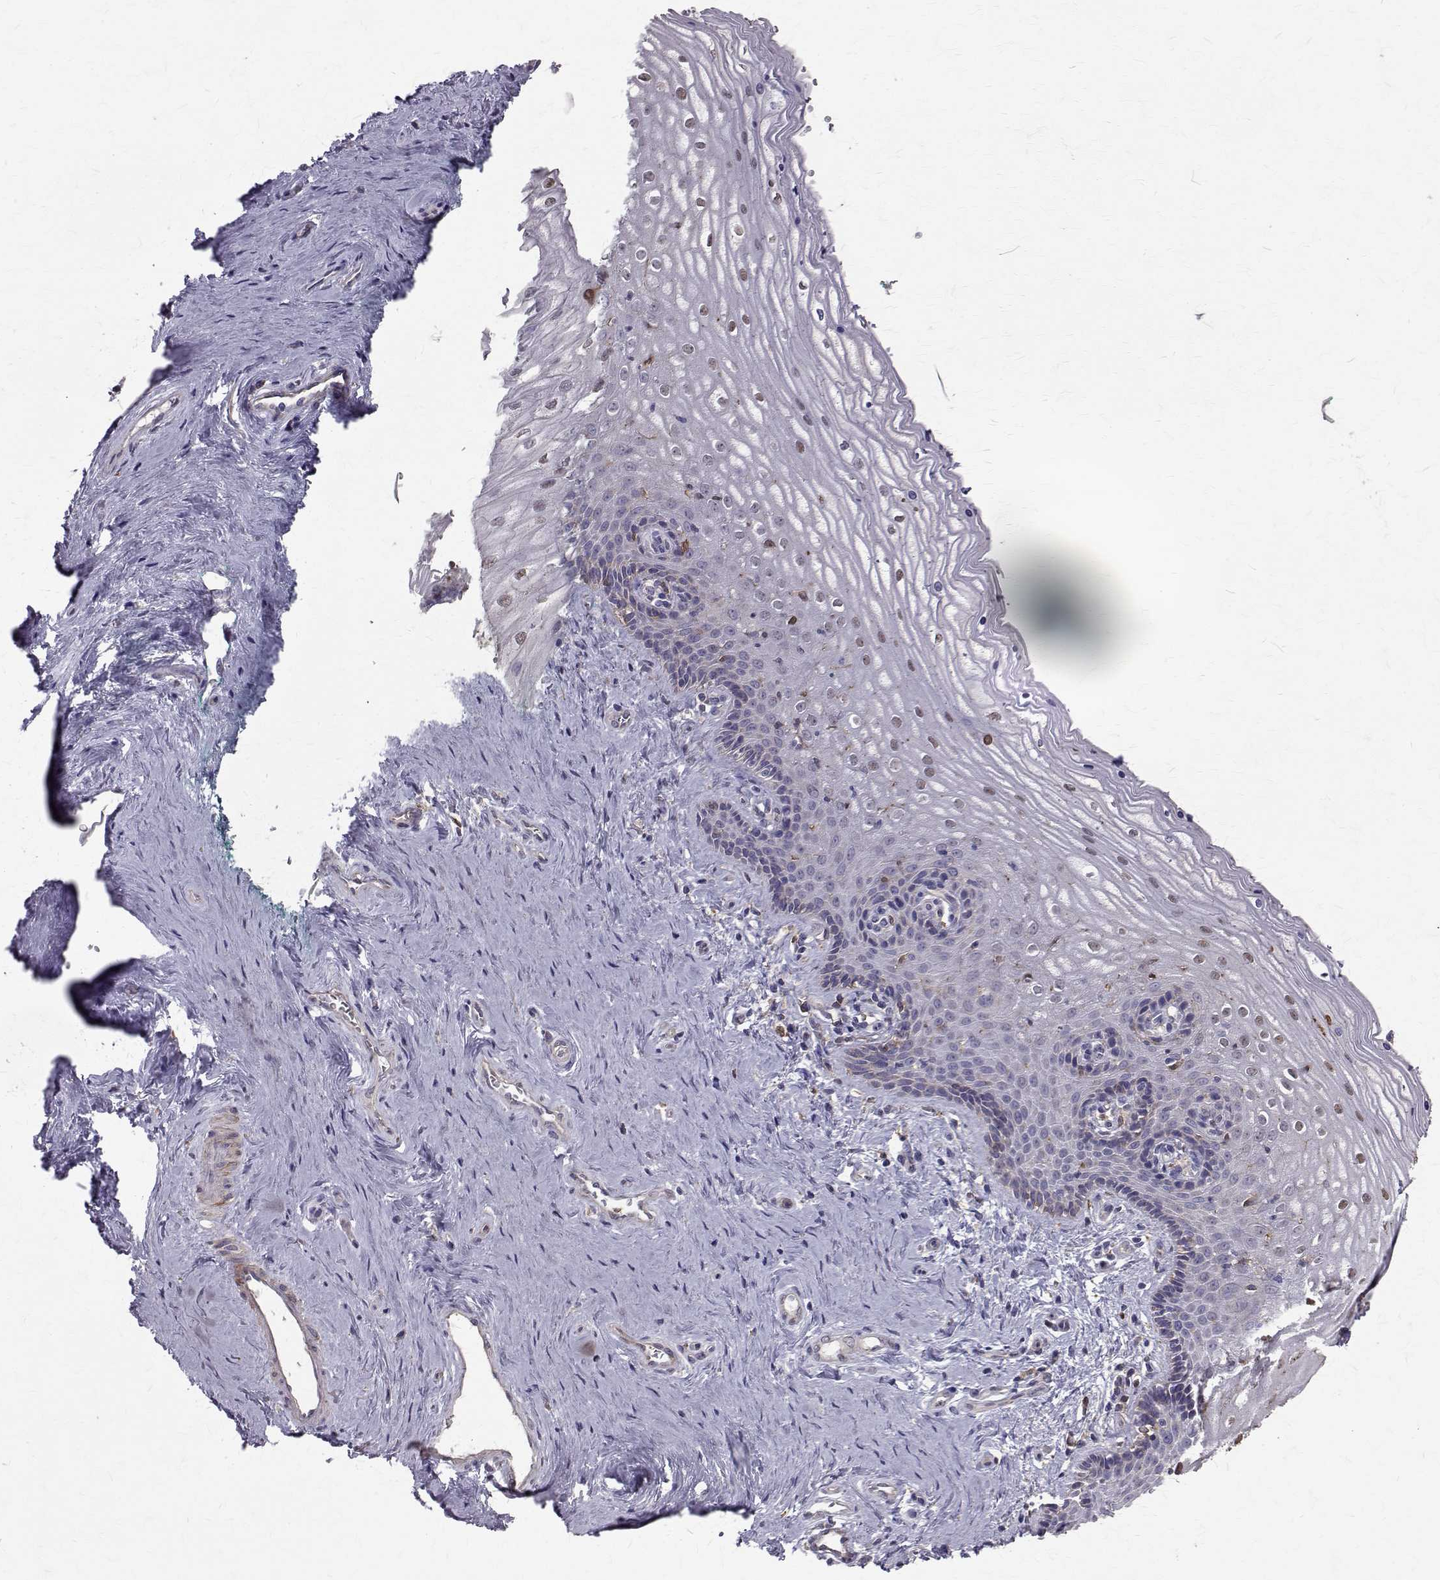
{"staining": {"intensity": "moderate", "quantity": "<25%", "location": "nuclear"}, "tissue": "vagina", "cell_type": "Squamous epithelial cells", "image_type": "normal", "snomed": [{"axis": "morphology", "description": "Normal tissue, NOS"}, {"axis": "topography", "description": "Vagina"}], "caption": "Immunohistochemistry photomicrograph of benign vagina: human vagina stained using immunohistochemistry (IHC) demonstrates low levels of moderate protein expression localized specifically in the nuclear of squamous epithelial cells, appearing as a nuclear brown color.", "gene": "CCDC89", "patient": {"sex": "female", "age": 45}}